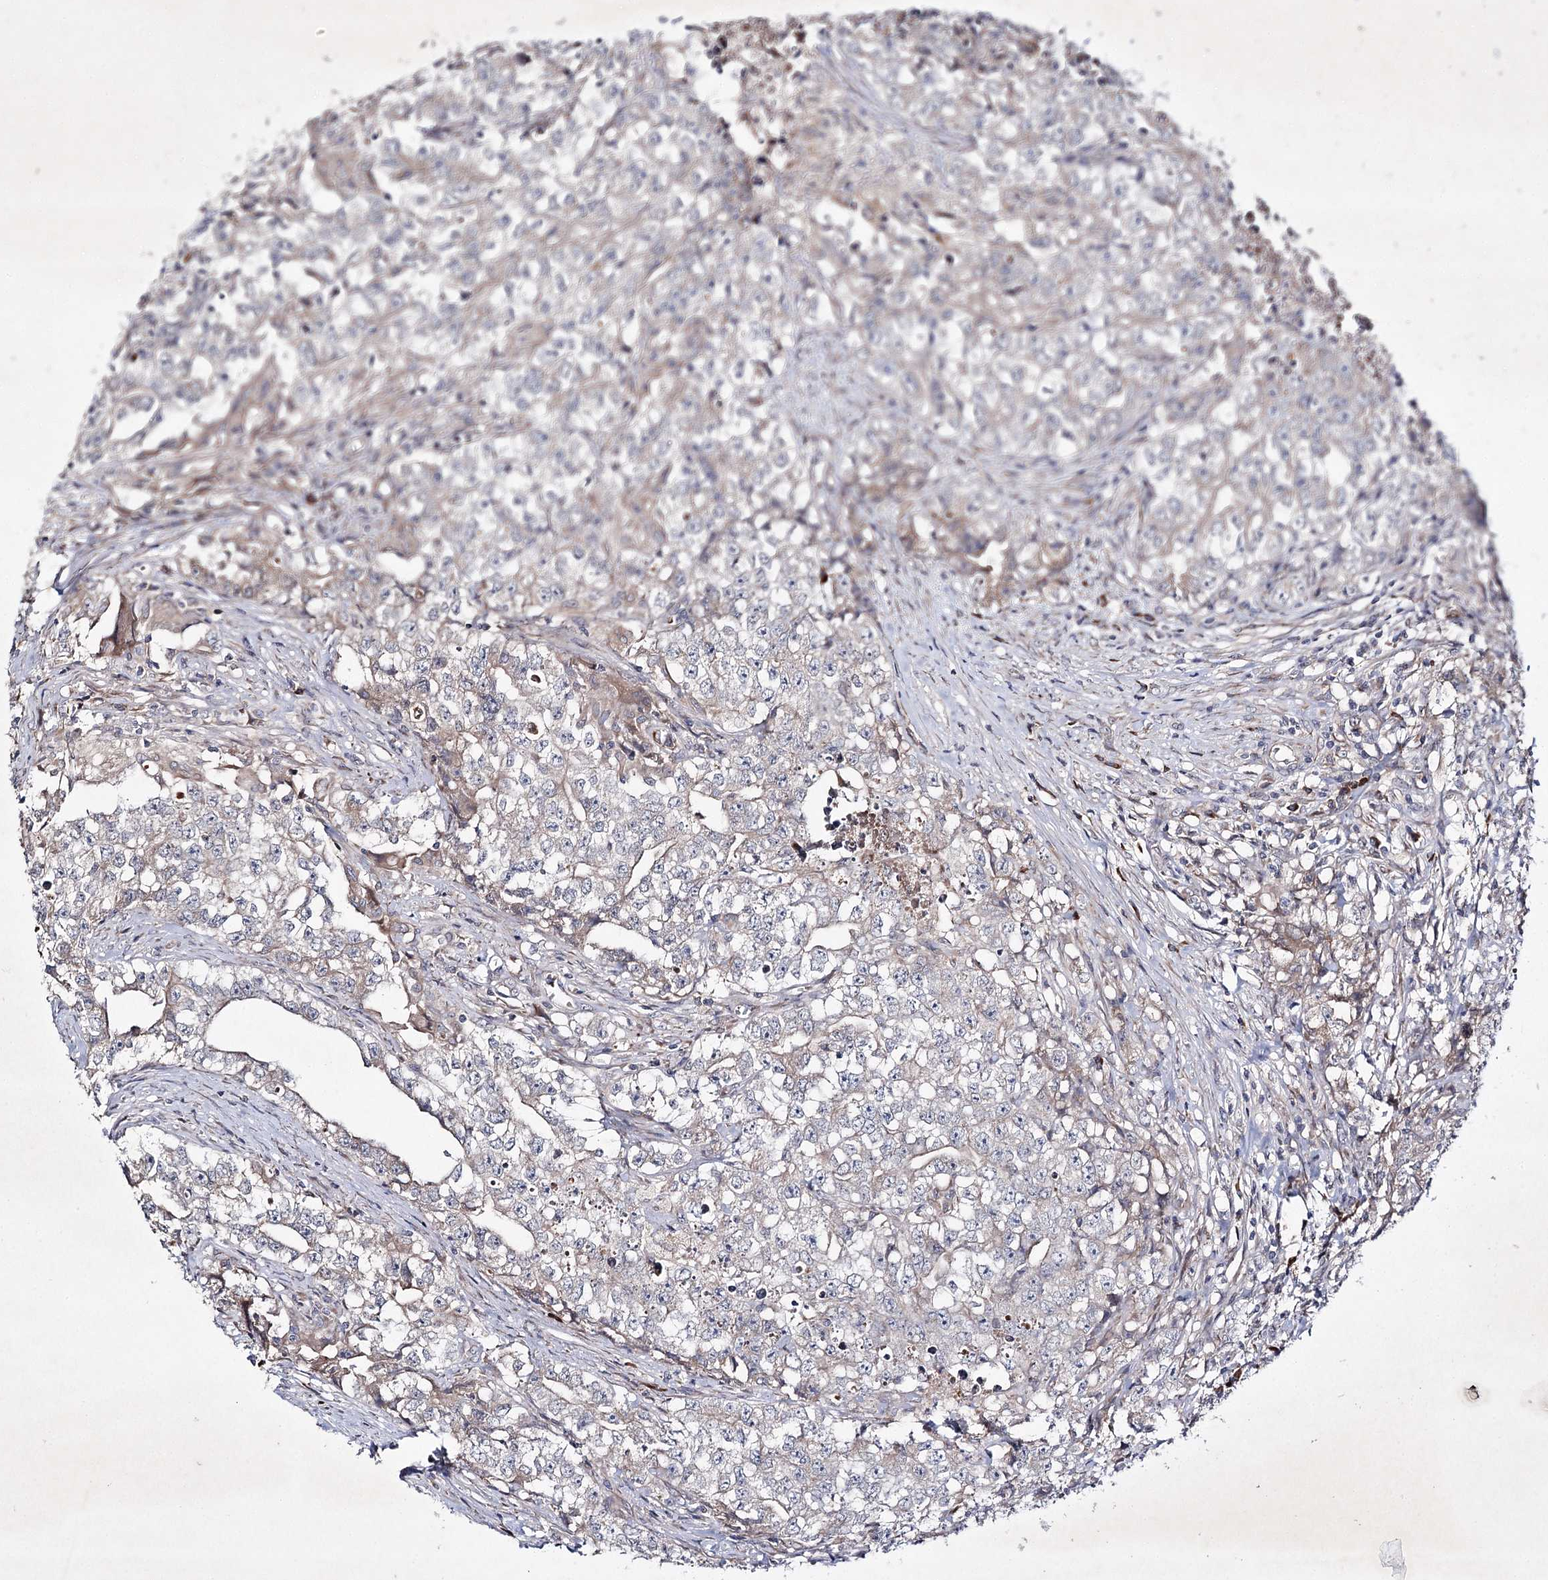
{"staining": {"intensity": "weak", "quantity": "<25%", "location": "cytoplasmic/membranous"}, "tissue": "testis cancer", "cell_type": "Tumor cells", "image_type": "cancer", "snomed": [{"axis": "morphology", "description": "Seminoma, NOS"}, {"axis": "morphology", "description": "Carcinoma, Embryonal, NOS"}, {"axis": "topography", "description": "Testis"}], "caption": "This is a histopathology image of IHC staining of seminoma (testis), which shows no positivity in tumor cells. (DAB IHC with hematoxylin counter stain).", "gene": "ALG9", "patient": {"sex": "male", "age": 43}}